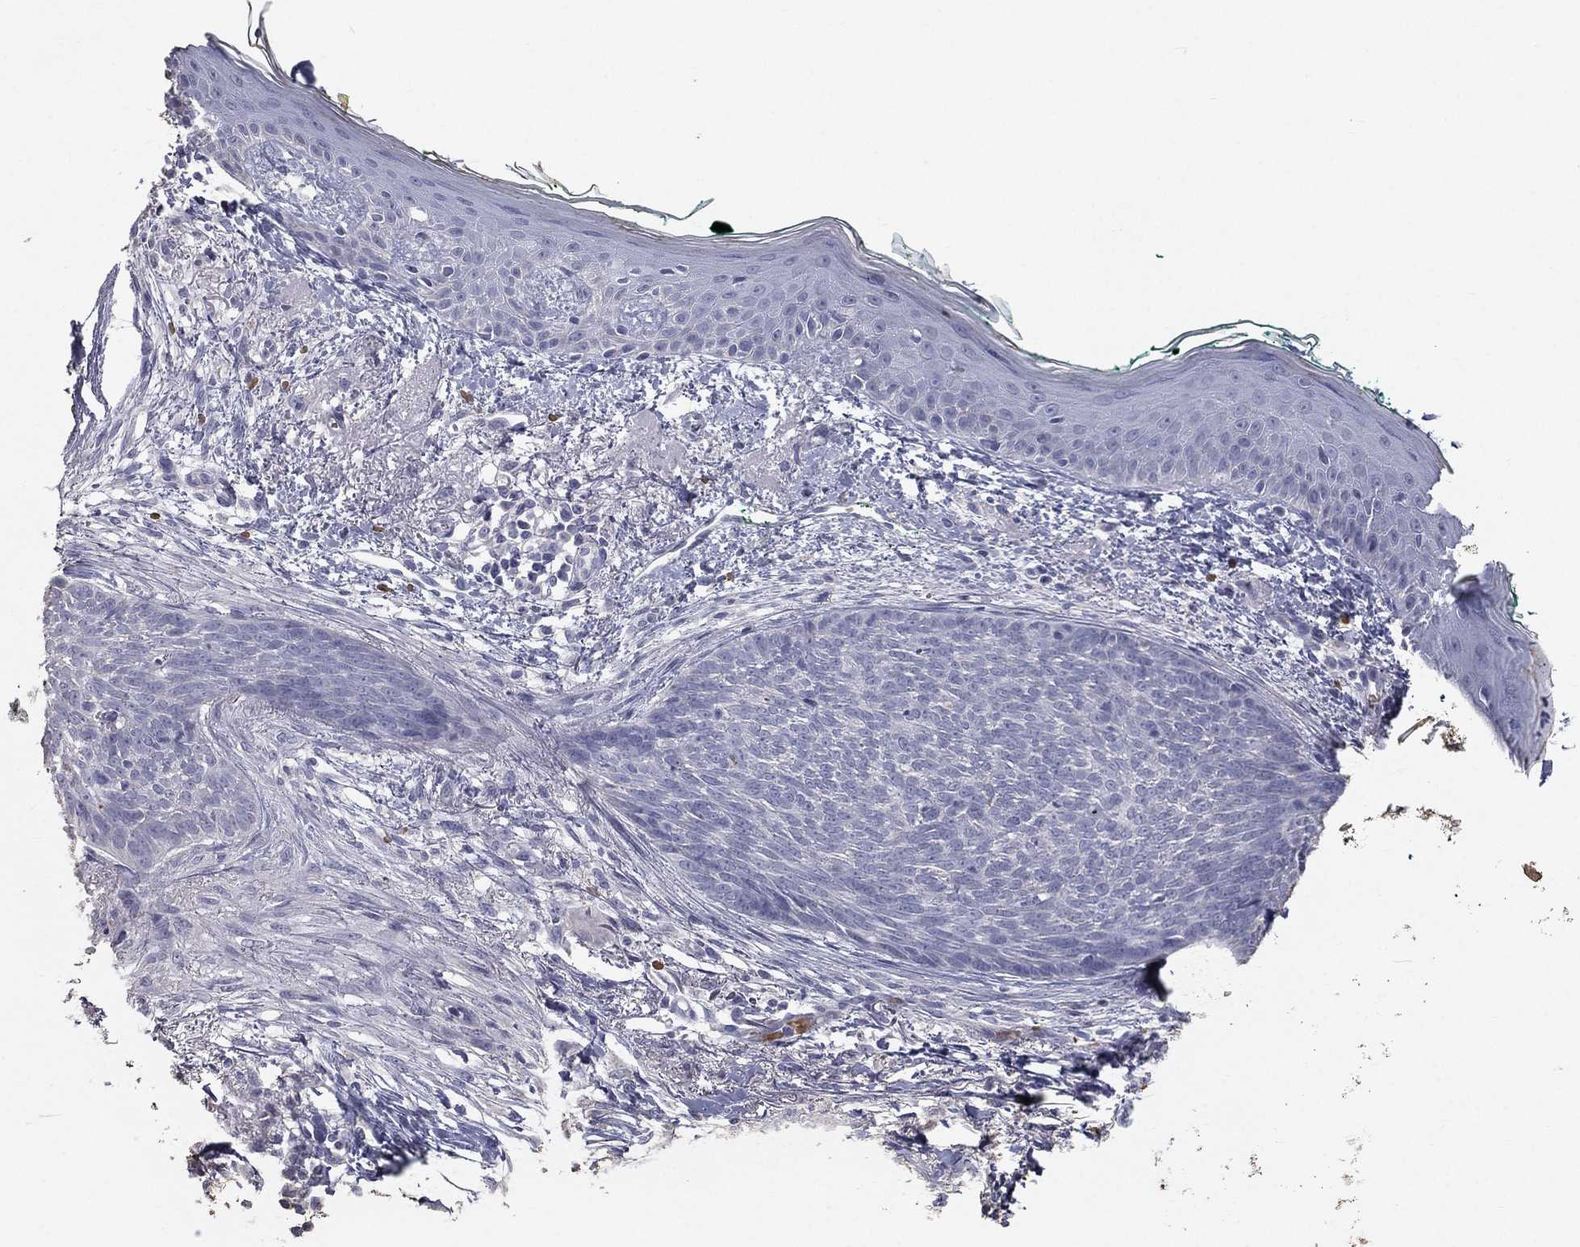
{"staining": {"intensity": "negative", "quantity": "none", "location": "none"}, "tissue": "skin cancer", "cell_type": "Tumor cells", "image_type": "cancer", "snomed": [{"axis": "morphology", "description": "Normal tissue, NOS"}, {"axis": "morphology", "description": "Basal cell carcinoma"}, {"axis": "topography", "description": "Skin"}], "caption": "Skin cancer (basal cell carcinoma) was stained to show a protein in brown. There is no significant positivity in tumor cells.", "gene": "ESX1", "patient": {"sex": "male", "age": 84}}